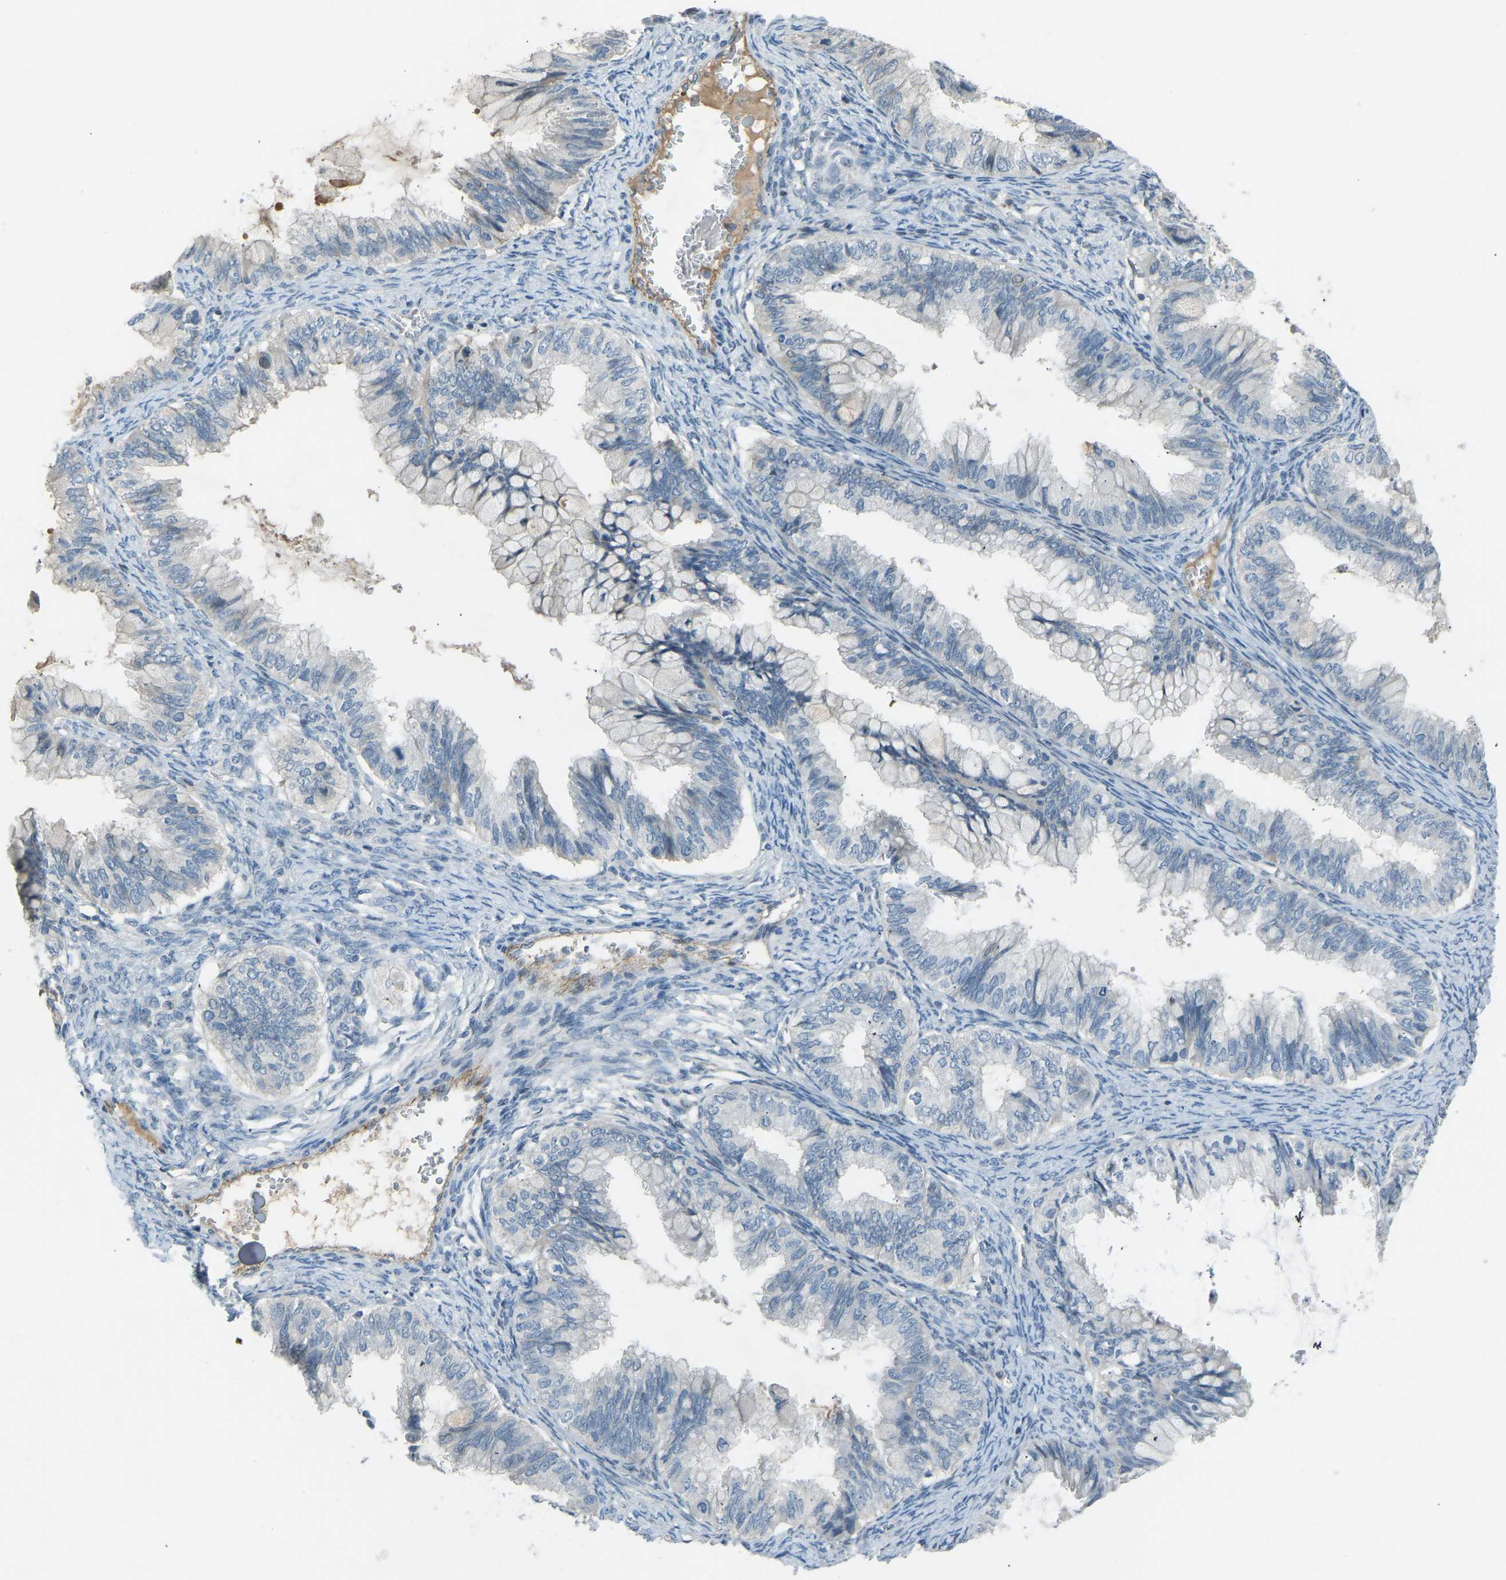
{"staining": {"intensity": "negative", "quantity": "none", "location": "none"}, "tissue": "ovarian cancer", "cell_type": "Tumor cells", "image_type": "cancer", "snomed": [{"axis": "morphology", "description": "Cystadenocarcinoma, mucinous, NOS"}, {"axis": "topography", "description": "Ovary"}], "caption": "There is no significant positivity in tumor cells of mucinous cystadenocarcinoma (ovarian). (Stains: DAB IHC with hematoxylin counter stain, Microscopy: brightfield microscopy at high magnification).", "gene": "FBLN2", "patient": {"sex": "female", "age": 80}}